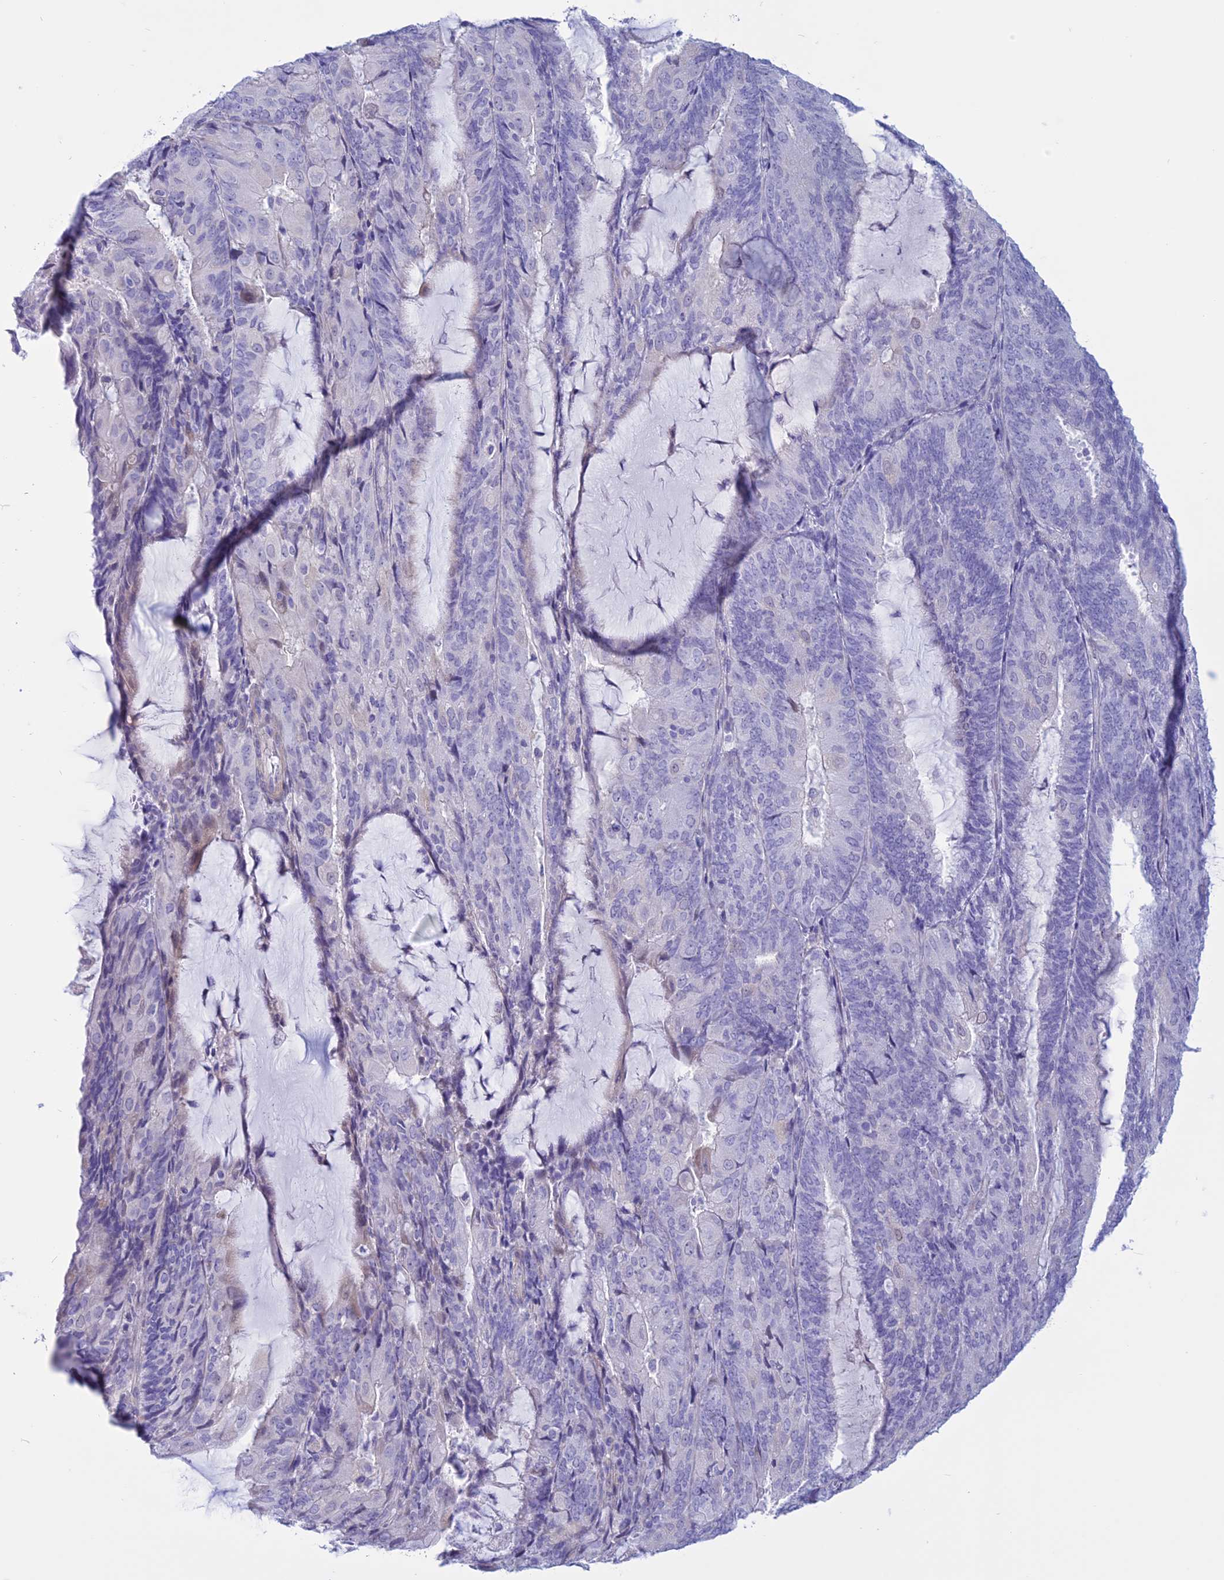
{"staining": {"intensity": "negative", "quantity": "none", "location": "none"}, "tissue": "endometrial cancer", "cell_type": "Tumor cells", "image_type": "cancer", "snomed": [{"axis": "morphology", "description": "Adenocarcinoma, NOS"}, {"axis": "topography", "description": "Endometrium"}], "caption": "DAB (3,3'-diaminobenzidine) immunohistochemical staining of endometrial cancer shows no significant positivity in tumor cells.", "gene": "SPHKAP", "patient": {"sex": "female", "age": 81}}